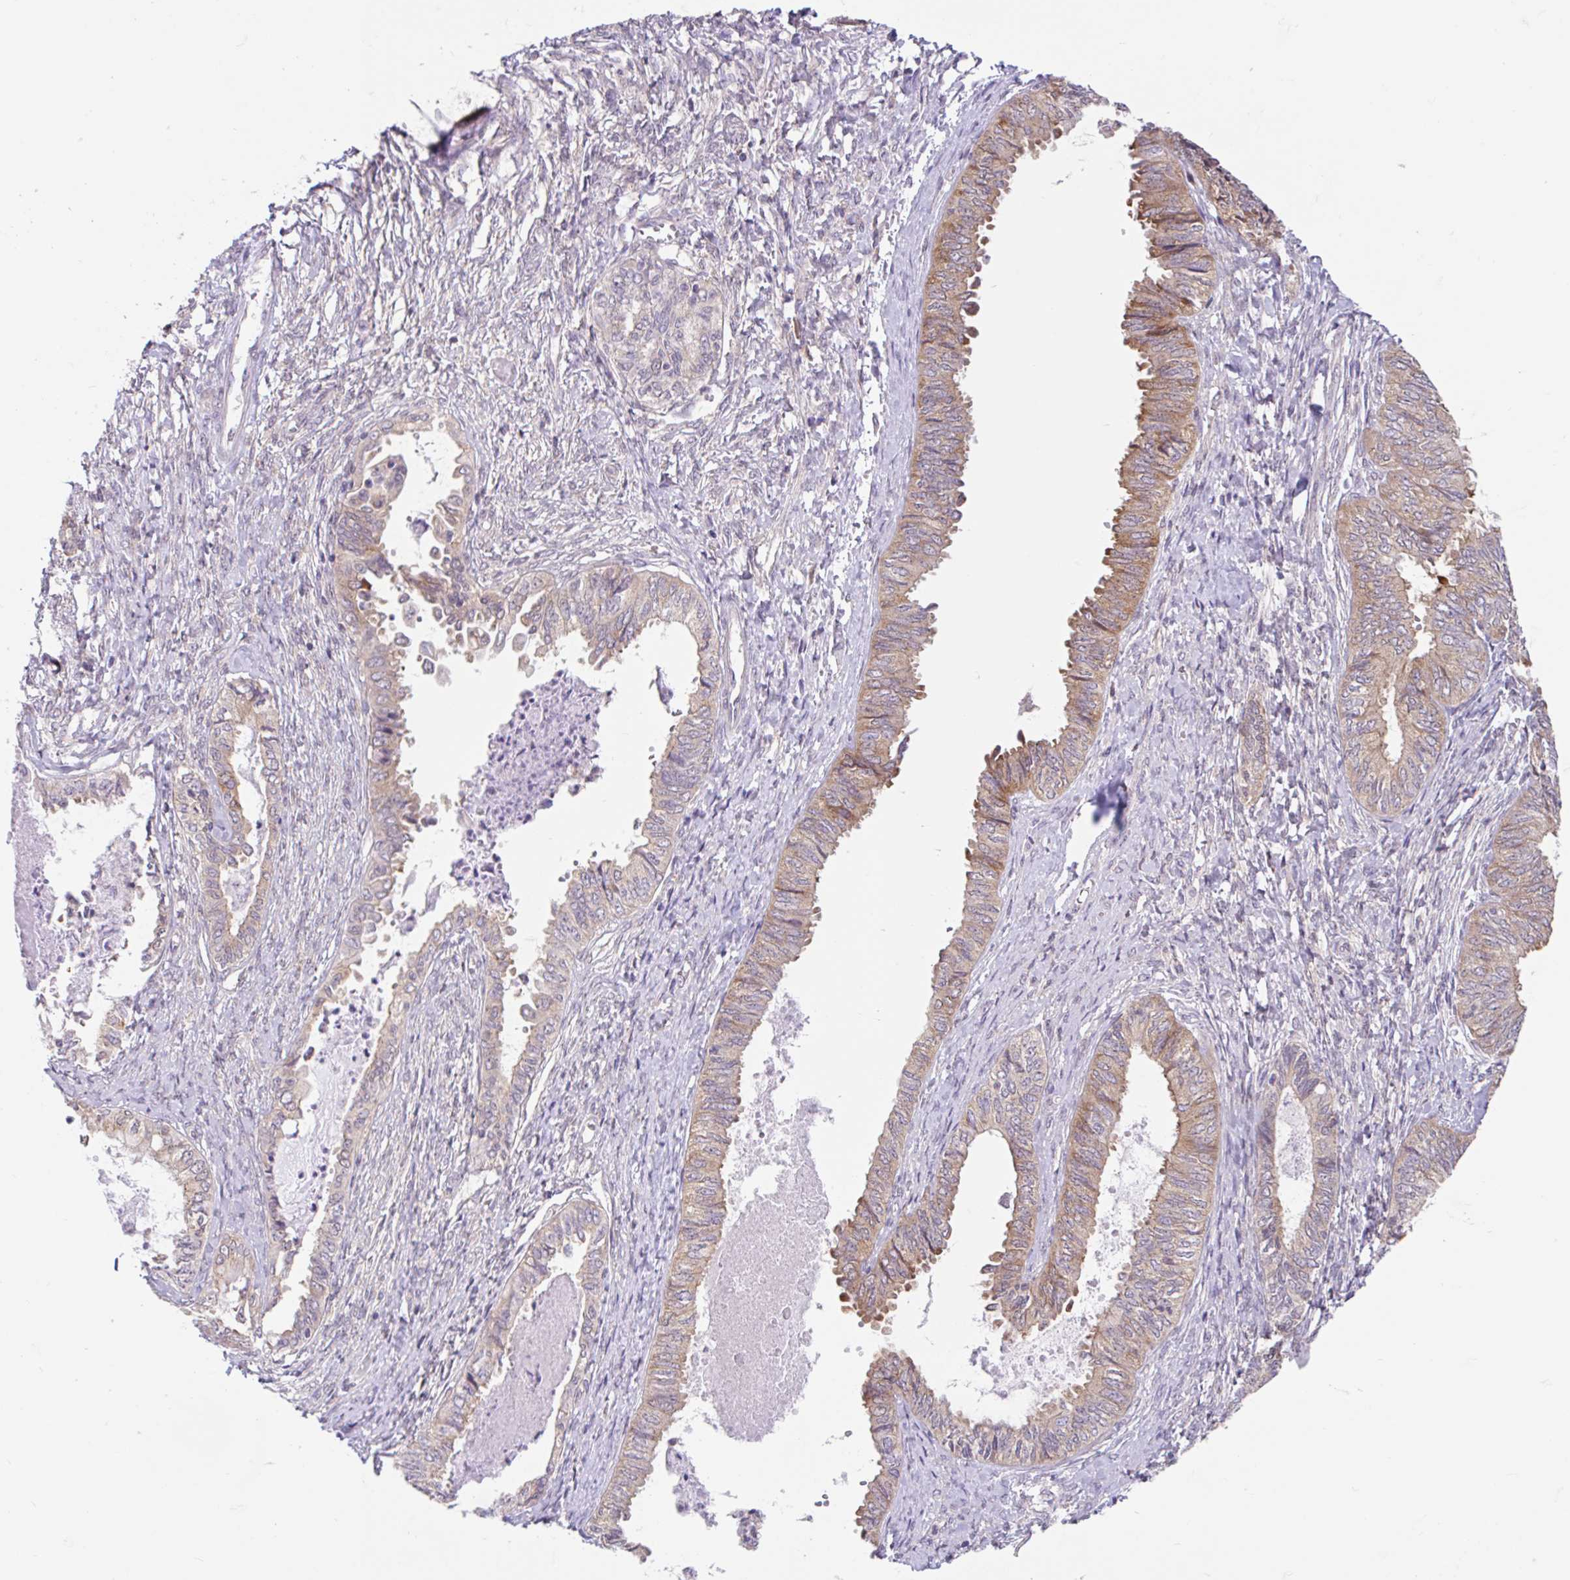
{"staining": {"intensity": "moderate", "quantity": "25%-75%", "location": "cytoplasmic/membranous"}, "tissue": "ovarian cancer", "cell_type": "Tumor cells", "image_type": "cancer", "snomed": [{"axis": "morphology", "description": "Carcinoma, endometroid"}, {"axis": "topography", "description": "Ovary"}], "caption": "A brown stain highlights moderate cytoplasmic/membranous expression of a protein in ovarian endometroid carcinoma tumor cells. (DAB (3,3'-diaminobenzidine) IHC, brown staining for protein, blue staining for nuclei).", "gene": "RALBP1", "patient": {"sex": "female", "age": 70}}